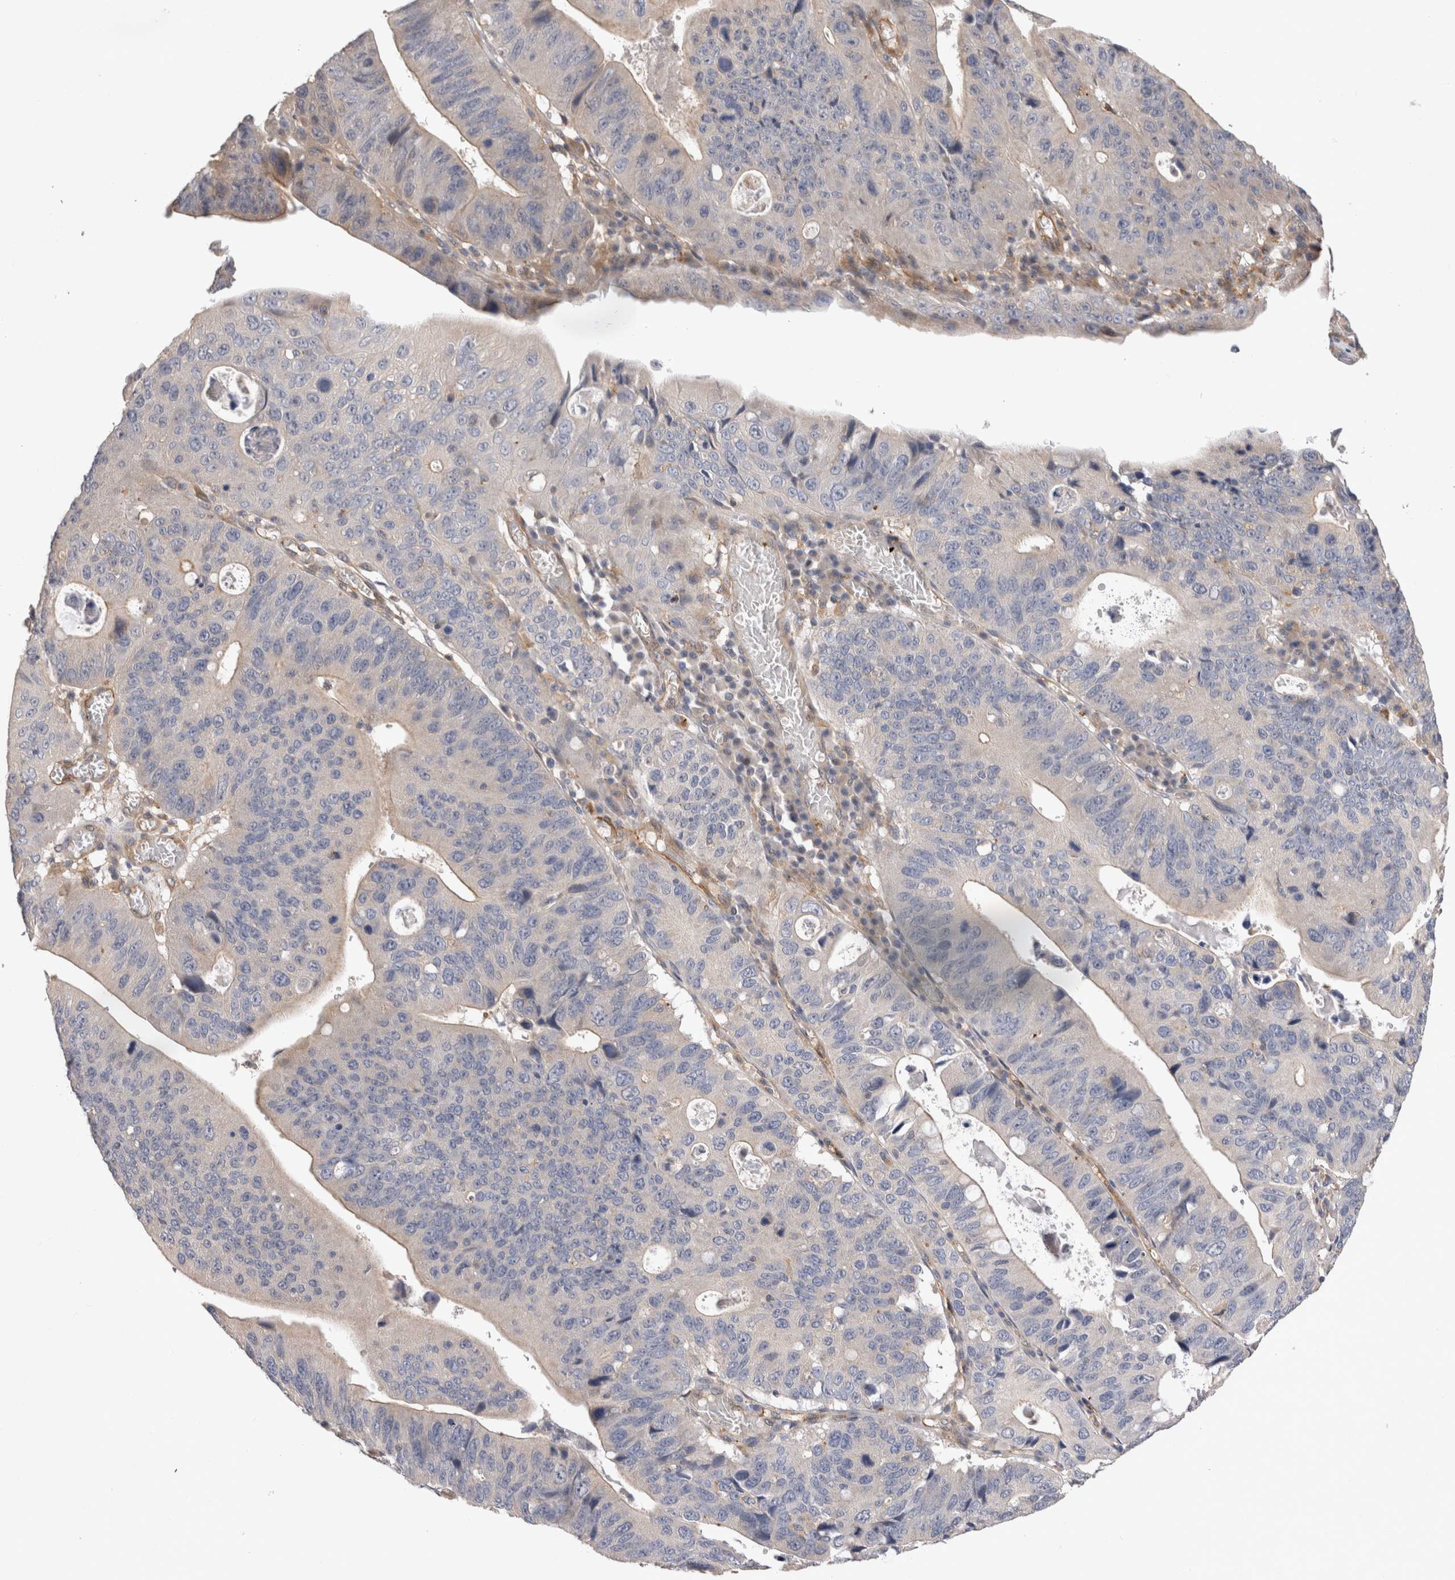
{"staining": {"intensity": "negative", "quantity": "none", "location": "none"}, "tissue": "stomach cancer", "cell_type": "Tumor cells", "image_type": "cancer", "snomed": [{"axis": "morphology", "description": "Adenocarcinoma, NOS"}, {"axis": "topography", "description": "Stomach"}], "caption": "This photomicrograph is of stomach adenocarcinoma stained with IHC to label a protein in brown with the nuclei are counter-stained blue. There is no staining in tumor cells. The staining is performed using DAB (3,3'-diaminobenzidine) brown chromogen with nuclei counter-stained in using hematoxylin.", "gene": "BNIP2", "patient": {"sex": "male", "age": 59}}